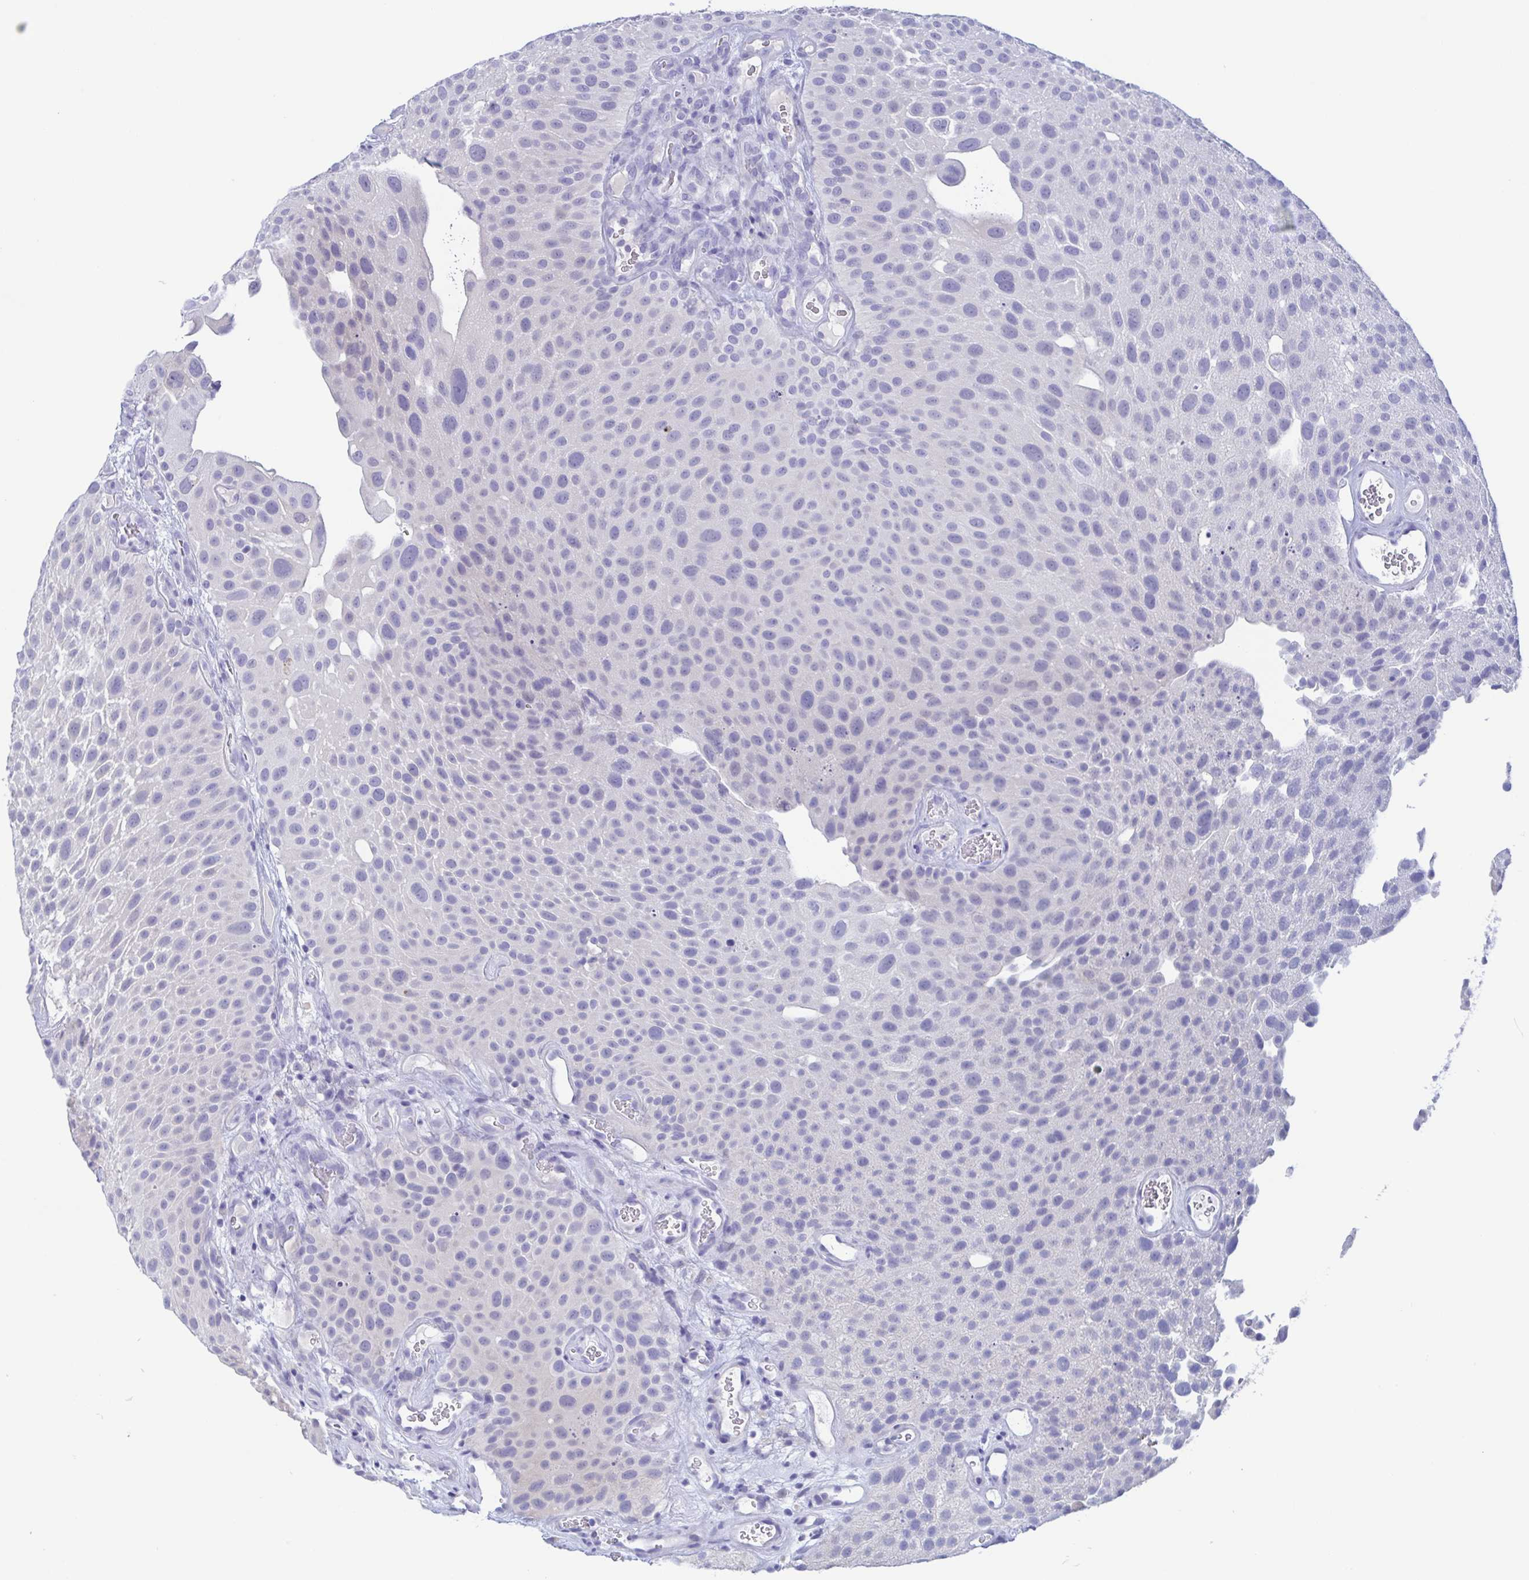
{"staining": {"intensity": "negative", "quantity": "none", "location": "none"}, "tissue": "urothelial cancer", "cell_type": "Tumor cells", "image_type": "cancer", "snomed": [{"axis": "morphology", "description": "Urothelial carcinoma, Low grade"}, {"axis": "topography", "description": "Urinary bladder"}], "caption": "Immunohistochemistry (IHC) of urothelial carcinoma (low-grade) displays no expression in tumor cells. Brightfield microscopy of immunohistochemistry (IHC) stained with DAB (brown) and hematoxylin (blue), captured at high magnification.", "gene": "TREH", "patient": {"sex": "male", "age": 72}}